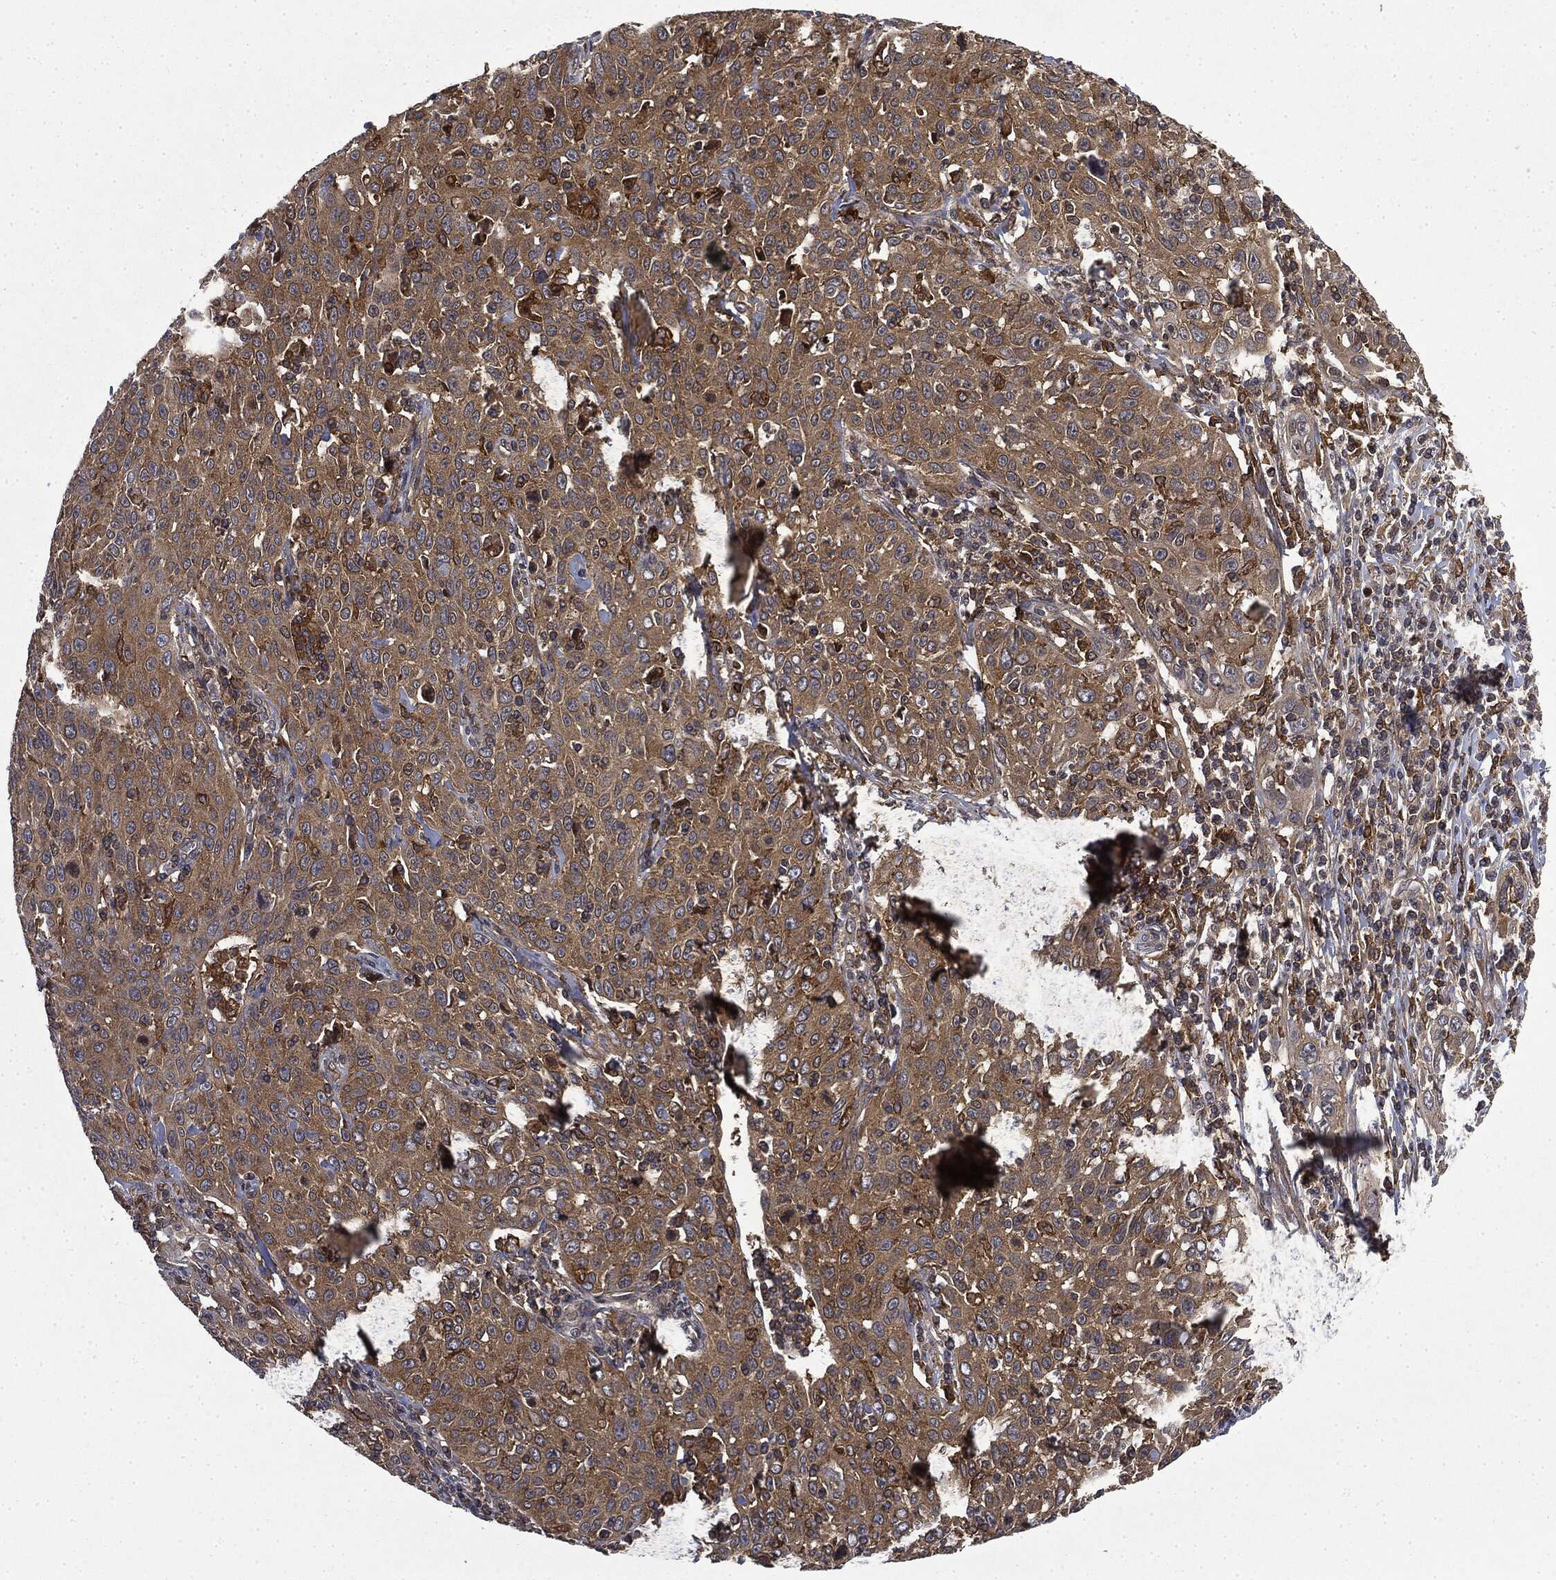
{"staining": {"intensity": "moderate", "quantity": ">75%", "location": "cytoplasmic/membranous"}, "tissue": "cervical cancer", "cell_type": "Tumor cells", "image_type": "cancer", "snomed": [{"axis": "morphology", "description": "Squamous cell carcinoma, NOS"}, {"axis": "topography", "description": "Cervix"}], "caption": "Cervical cancer (squamous cell carcinoma) stained with immunohistochemistry (IHC) exhibits moderate cytoplasmic/membranous expression in about >75% of tumor cells. The staining is performed using DAB brown chromogen to label protein expression. The nuclei are counter-stained blue using hematoxylin.", "gene": "SNX5", "patient": {"sex": "female", "age": 26}}